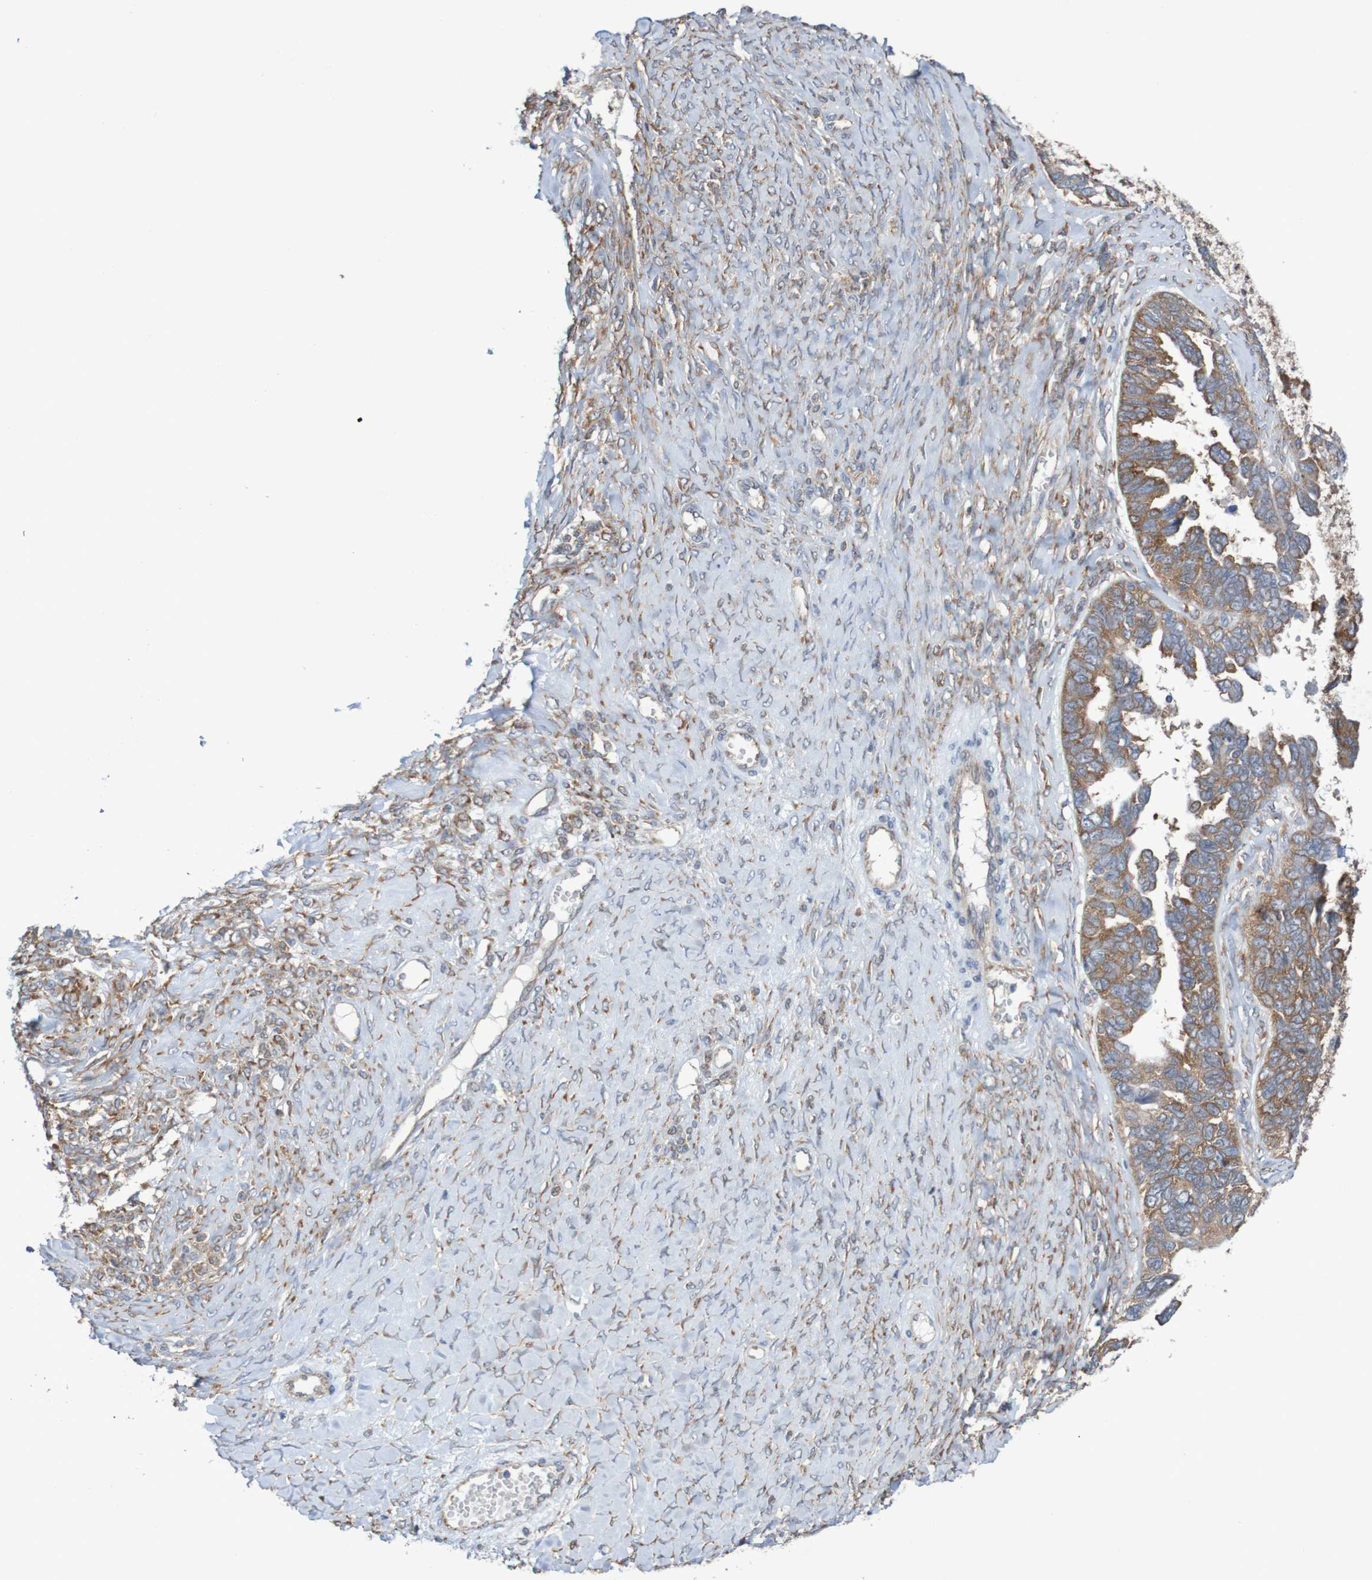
{"staining": {"intensity": "moderate", "quantity": "<25%", "location": "cytoplasmic/membranous"}, "tissue": "ovarian cancer", "cell_type": "Tumor cells", "image_type": "cancer", "snomed": [{"axis": "morphology", "description": "Cystadenocarcinoma, serous, NOS"}, {"axis": "topography", "description": "Ovary"}], "caption": "Immunohistochemical staining of human serous cystadenocarcinoma (ovarian) displays low levels of moderate cytoplasmic/membranous protein positivity in approximately <25% of tumor cells.", "gene": "LRRC47", "patient": {"sex": "female", "age": 79}}